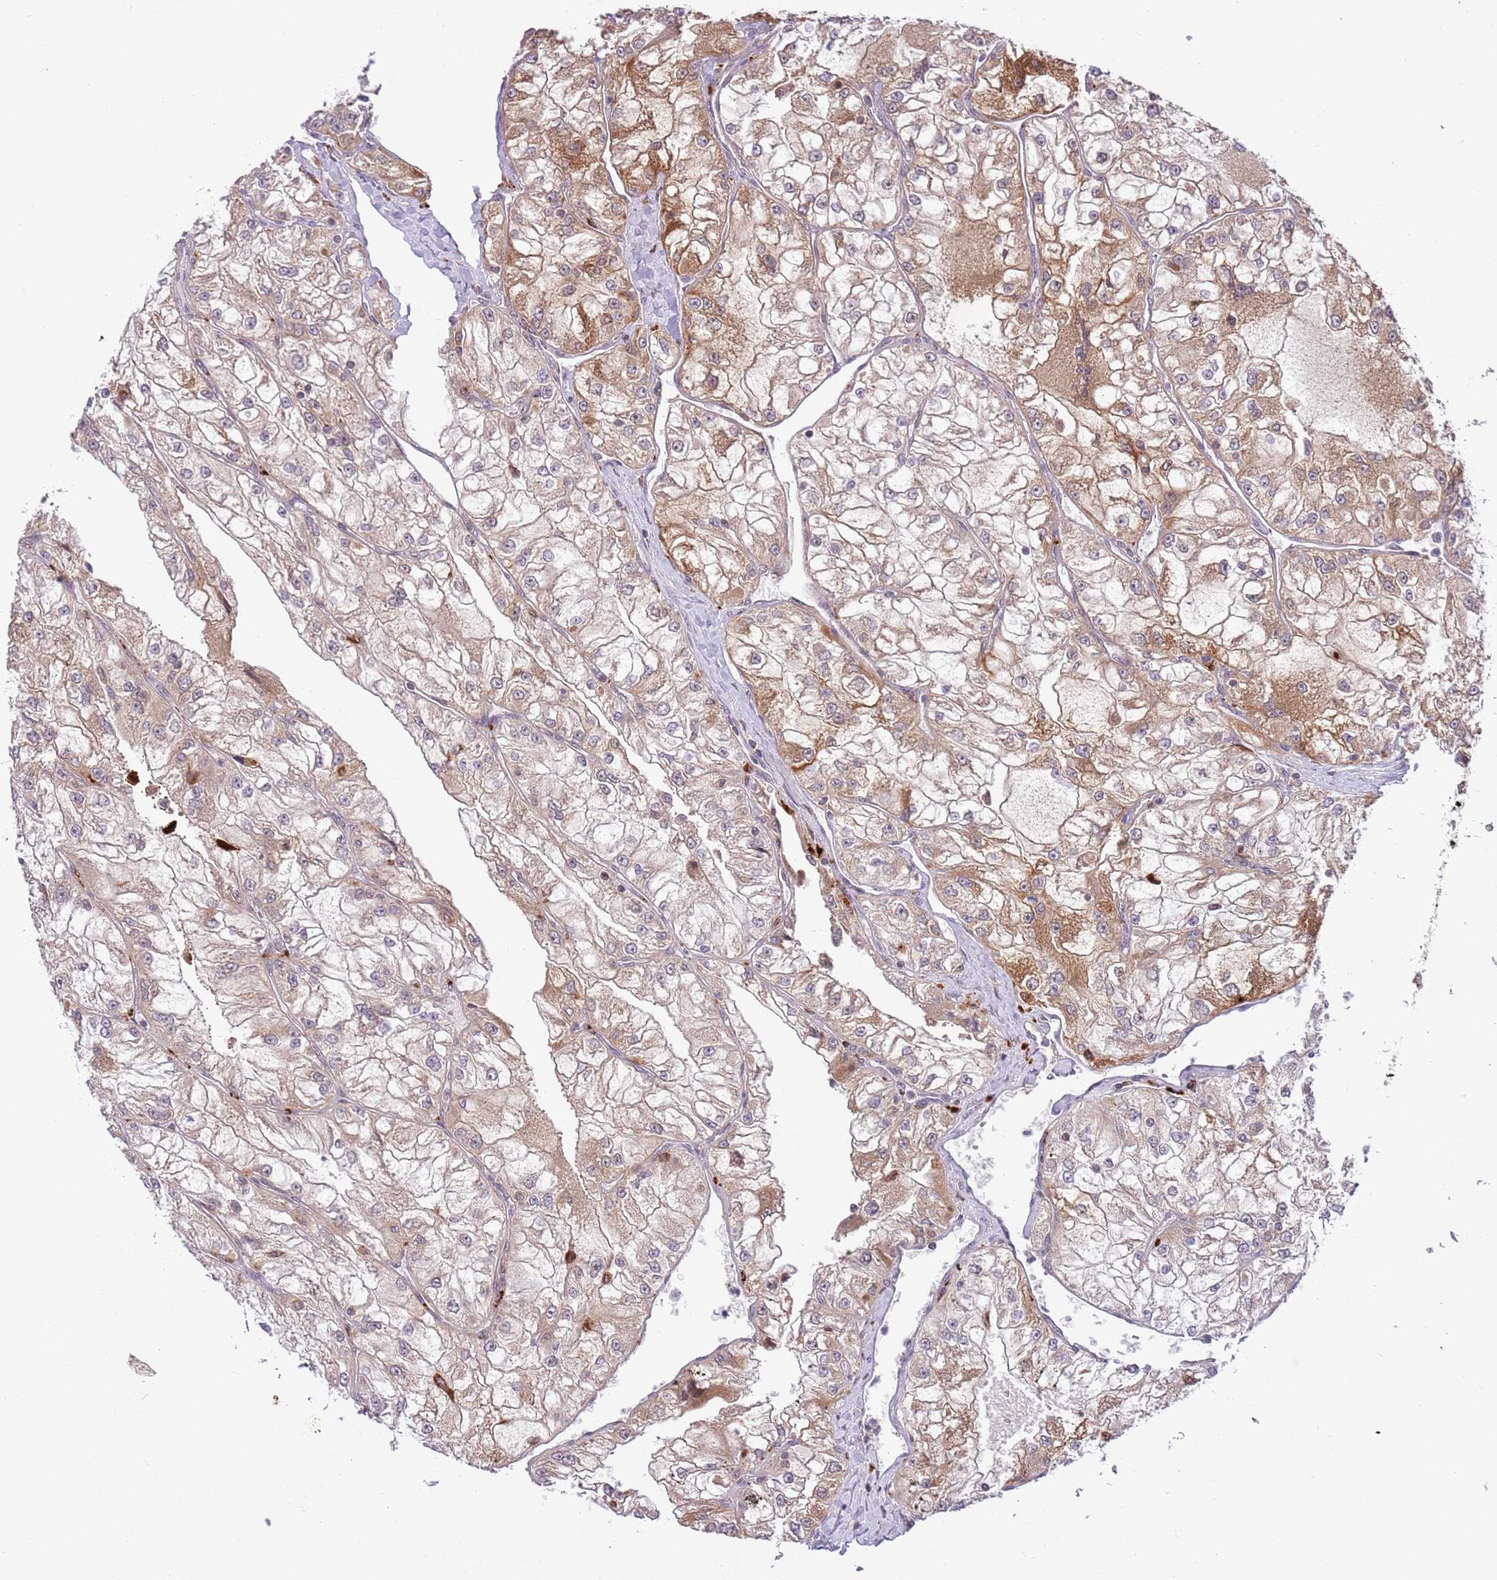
{"staining": {"intensity": "moderate", "quantity": ">75%", "location": "cytoplasmic/membranous"}, "tissue": "renal cancer", "cell_type": "Tumor cells", "image_type": "cancer", "snomed": [{"axis": "morphology", "description": "Adenocarcinoma, NOS"}, {"axis": "topography", "description": "Kidney"}], "caption": "Moderate cytoplasmic/membranous positivity for a protein is seen in about >75% of tumor cells of renal cancer using immunohistochemistry (IHC).", "gene": "TRIM27", "patient": {"sex": "female", "age": 72}}